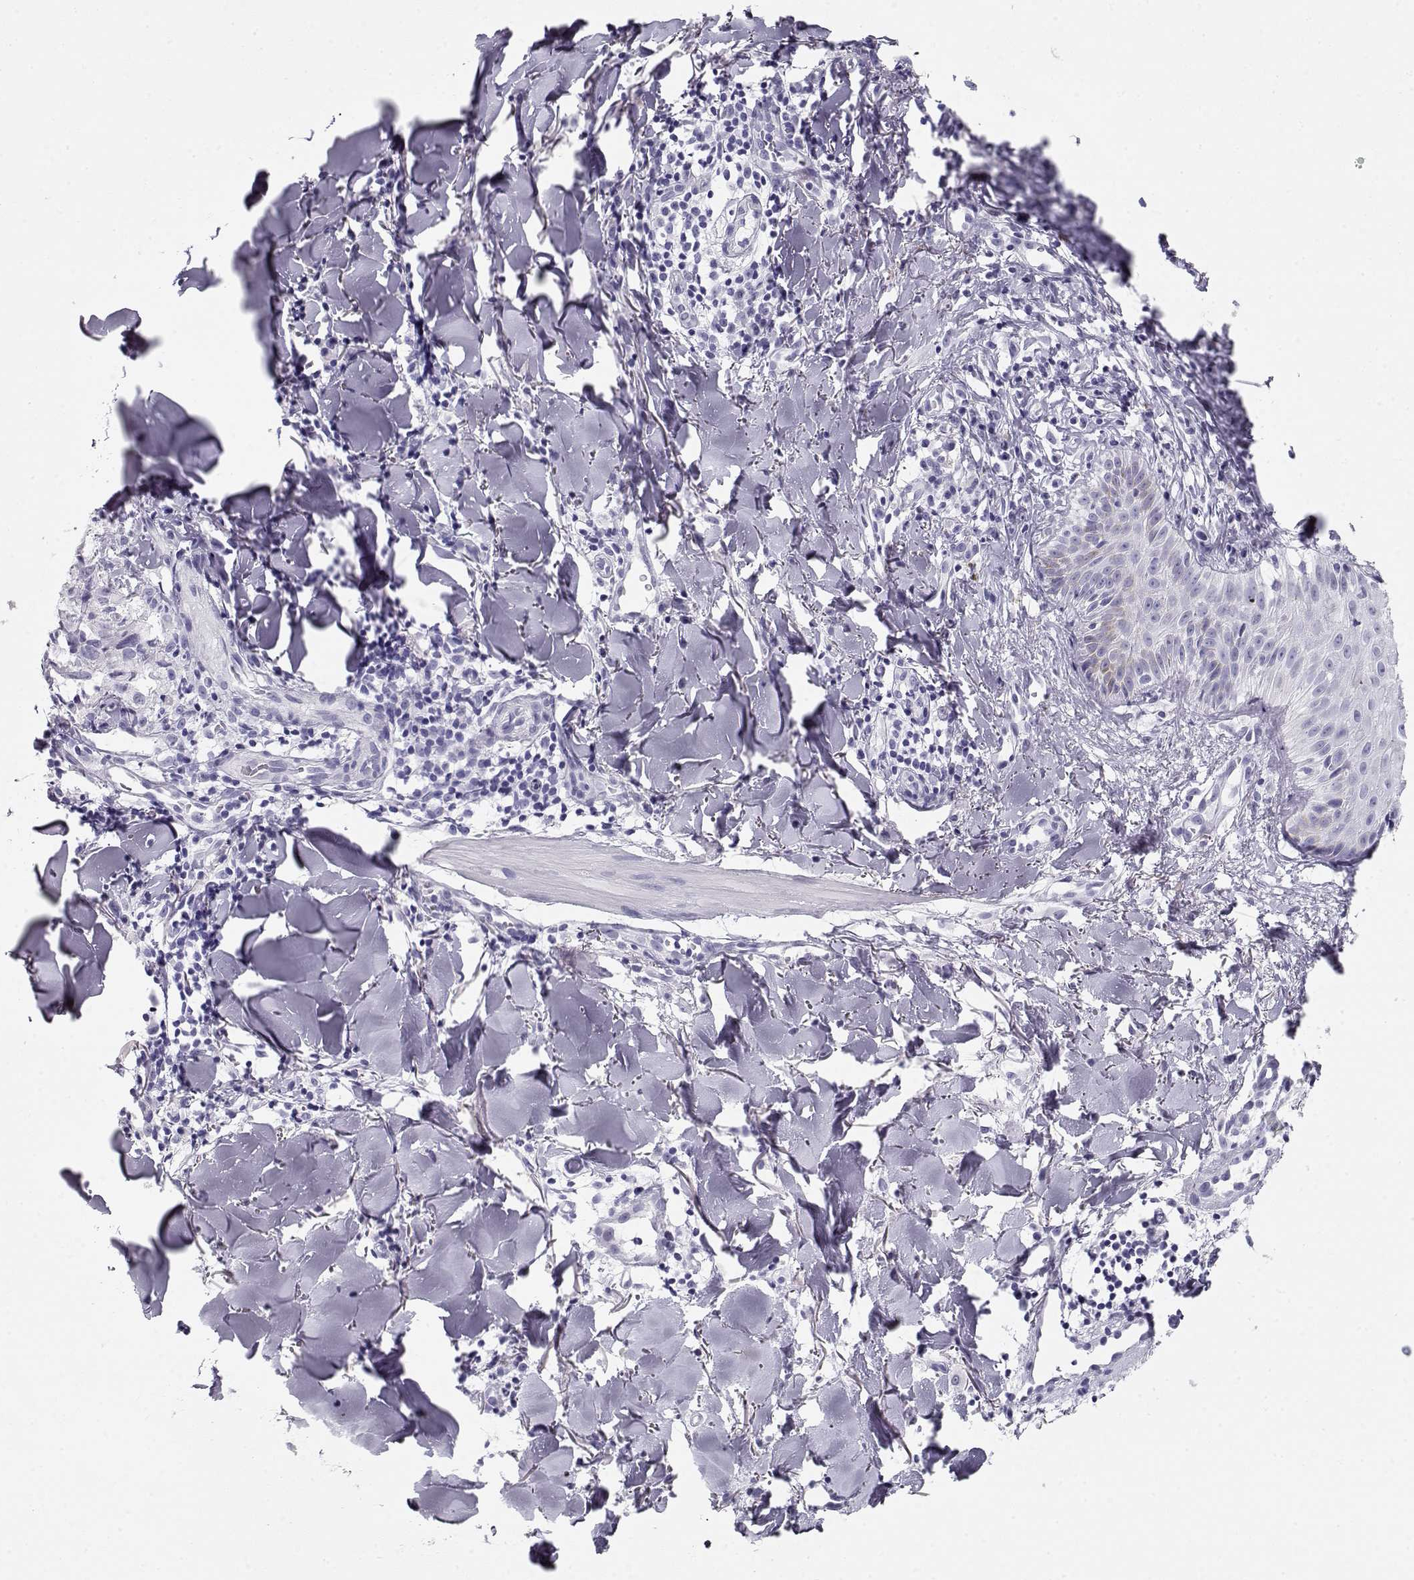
{"staining": {"intensity": "negative", "quantity": "none", "location": "none"}, "tissue": "melanoma", "cell_type": "Tumor cells", "image_type": "cancer", "snomed": [{"axis": "morphology", "description": "Malignant melanoma, NOS"}, {"axis": "topography", "description": "Skin"}], "caption": "Tumor cells are negative for brown protein staining in melanoma.", "gene": "MAGEC1", "patient": {"sex": "male", "age": 51}}